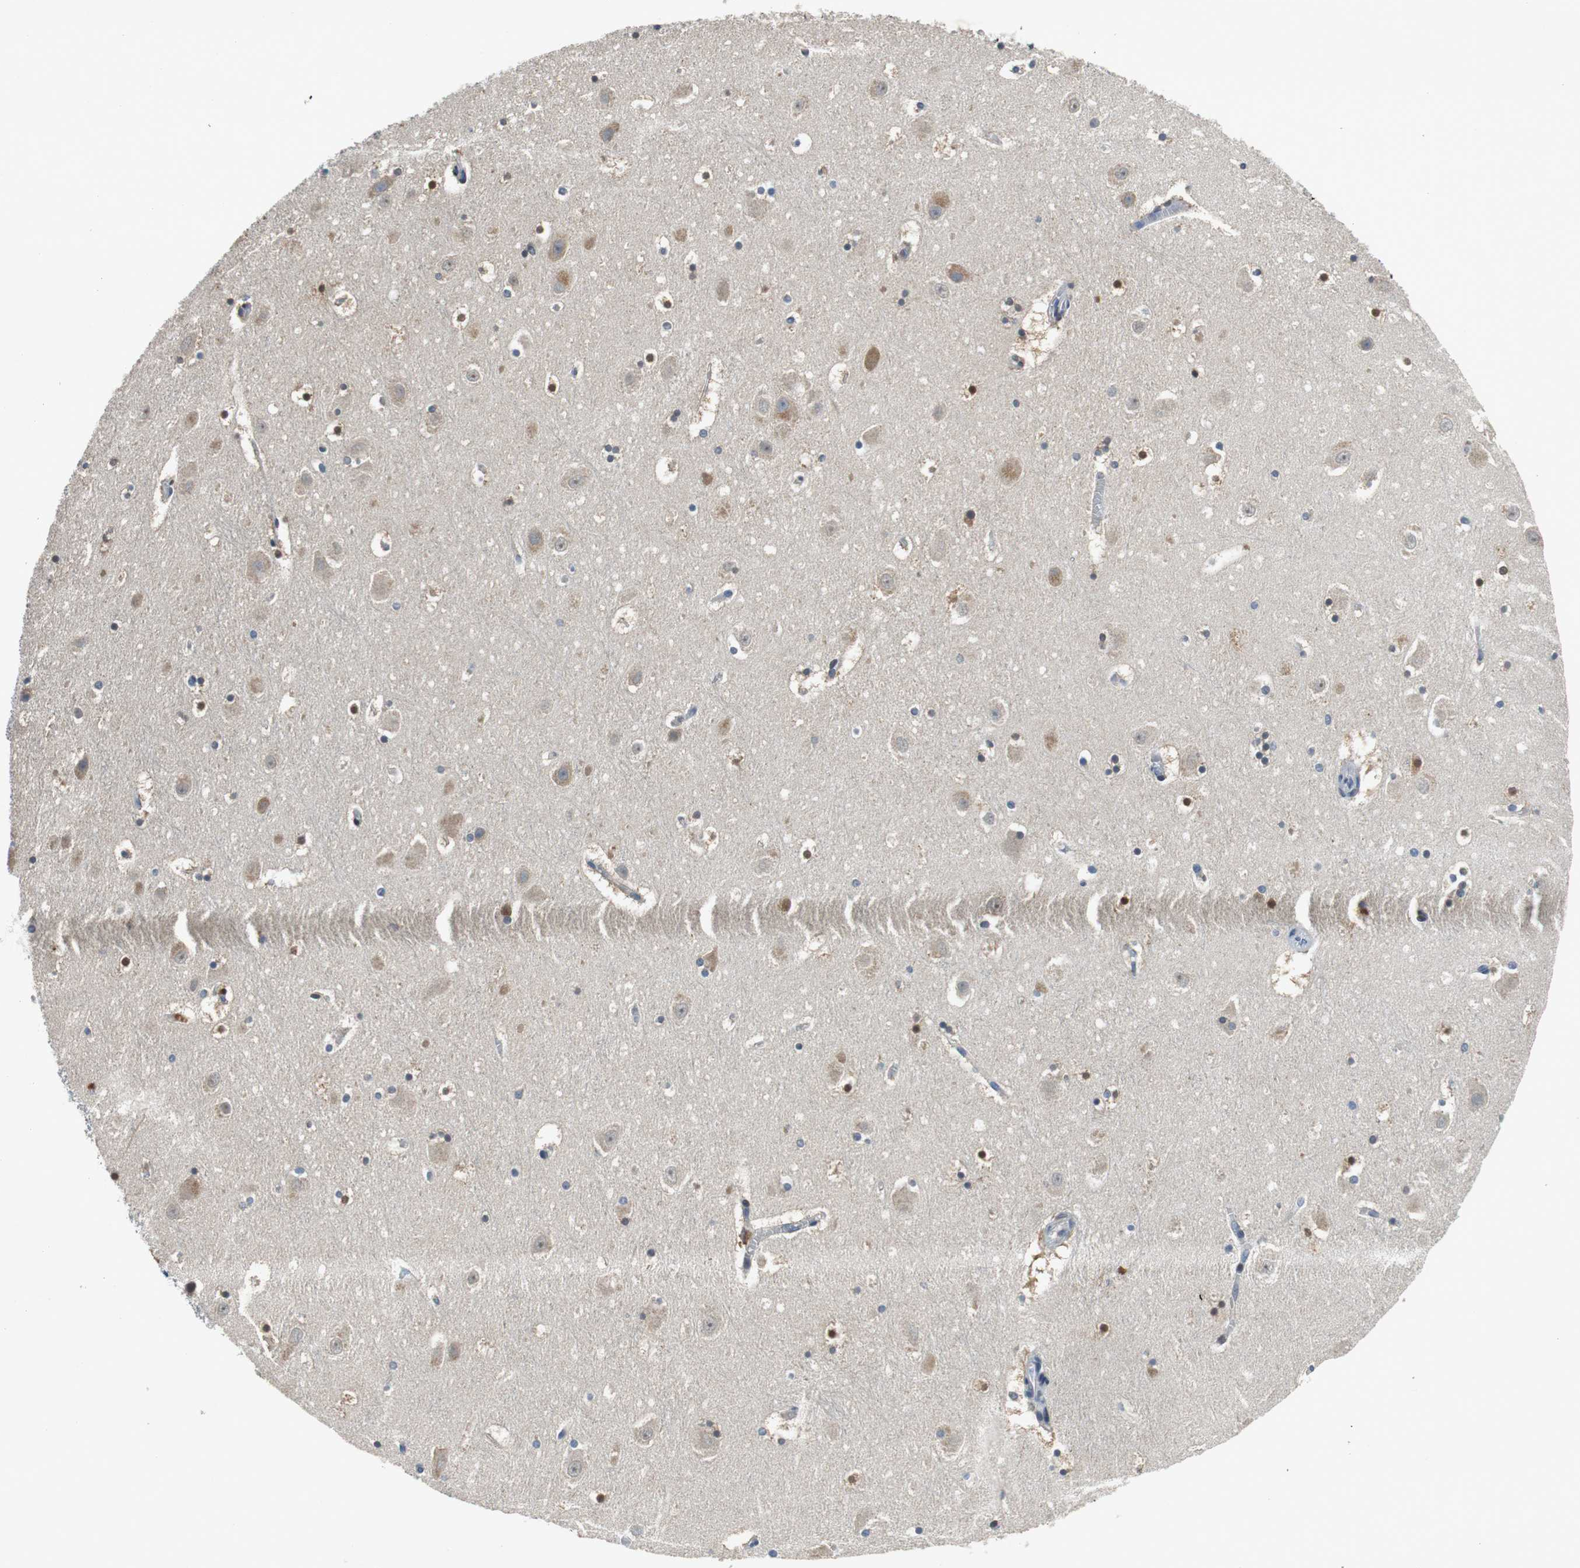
{"staining": {"intensity": "weak", "quantity": "<25%", "location": "cytoplasmic/membranous"}, "tissue": "hippocampus", "cell_type": "Glial cells", "image_type": "normal", "snomed": [{"axis": "morphology", "description": "Normal tissue, NOS"}, {"axis": "topography", "description": "Hippocampus"}], "caption": "The histopathology image exhibits no staining of glial cells in normal hippocampus.", "gene": "GLCCI1", "patient": {"sex": "male", "age": 45}}